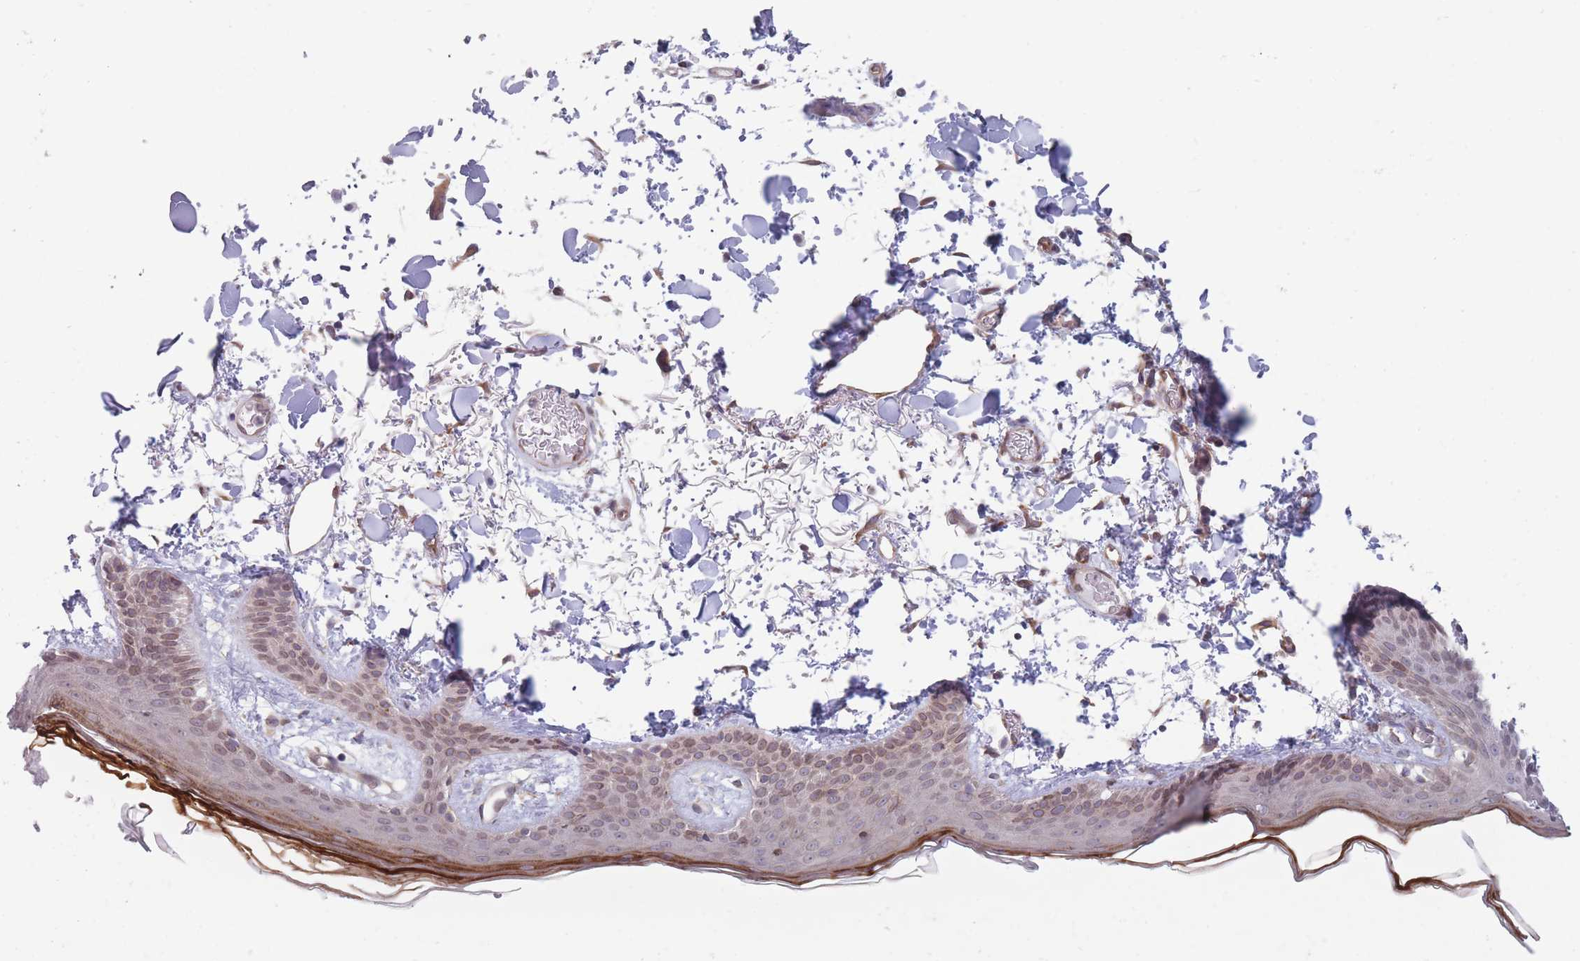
{"staining": {"intensity": "moderate", "quantity": ">75%", "location": "cytoplasmic/membranous"}, "tissue": "skin", "cell_type": "Fibroblasts", "image_type": "normal", "snomed": [{"axis": "morphology", "description": "Normal tissue, NOS"}, {"axis": "topography", "description": "Skin"}], "caption": "An IHC photomicrograph of benign tissue is shown. Protein staining in brown highlights moderate cytoplasmic/membranous positivity in skin within fibroblasts. (DAB (3,3'-diaminobenzidine) = brown stain, brightfield microscopy at high magnification).", "gene": "VRK2", "patient": {"sex": "male", "age": 79}}